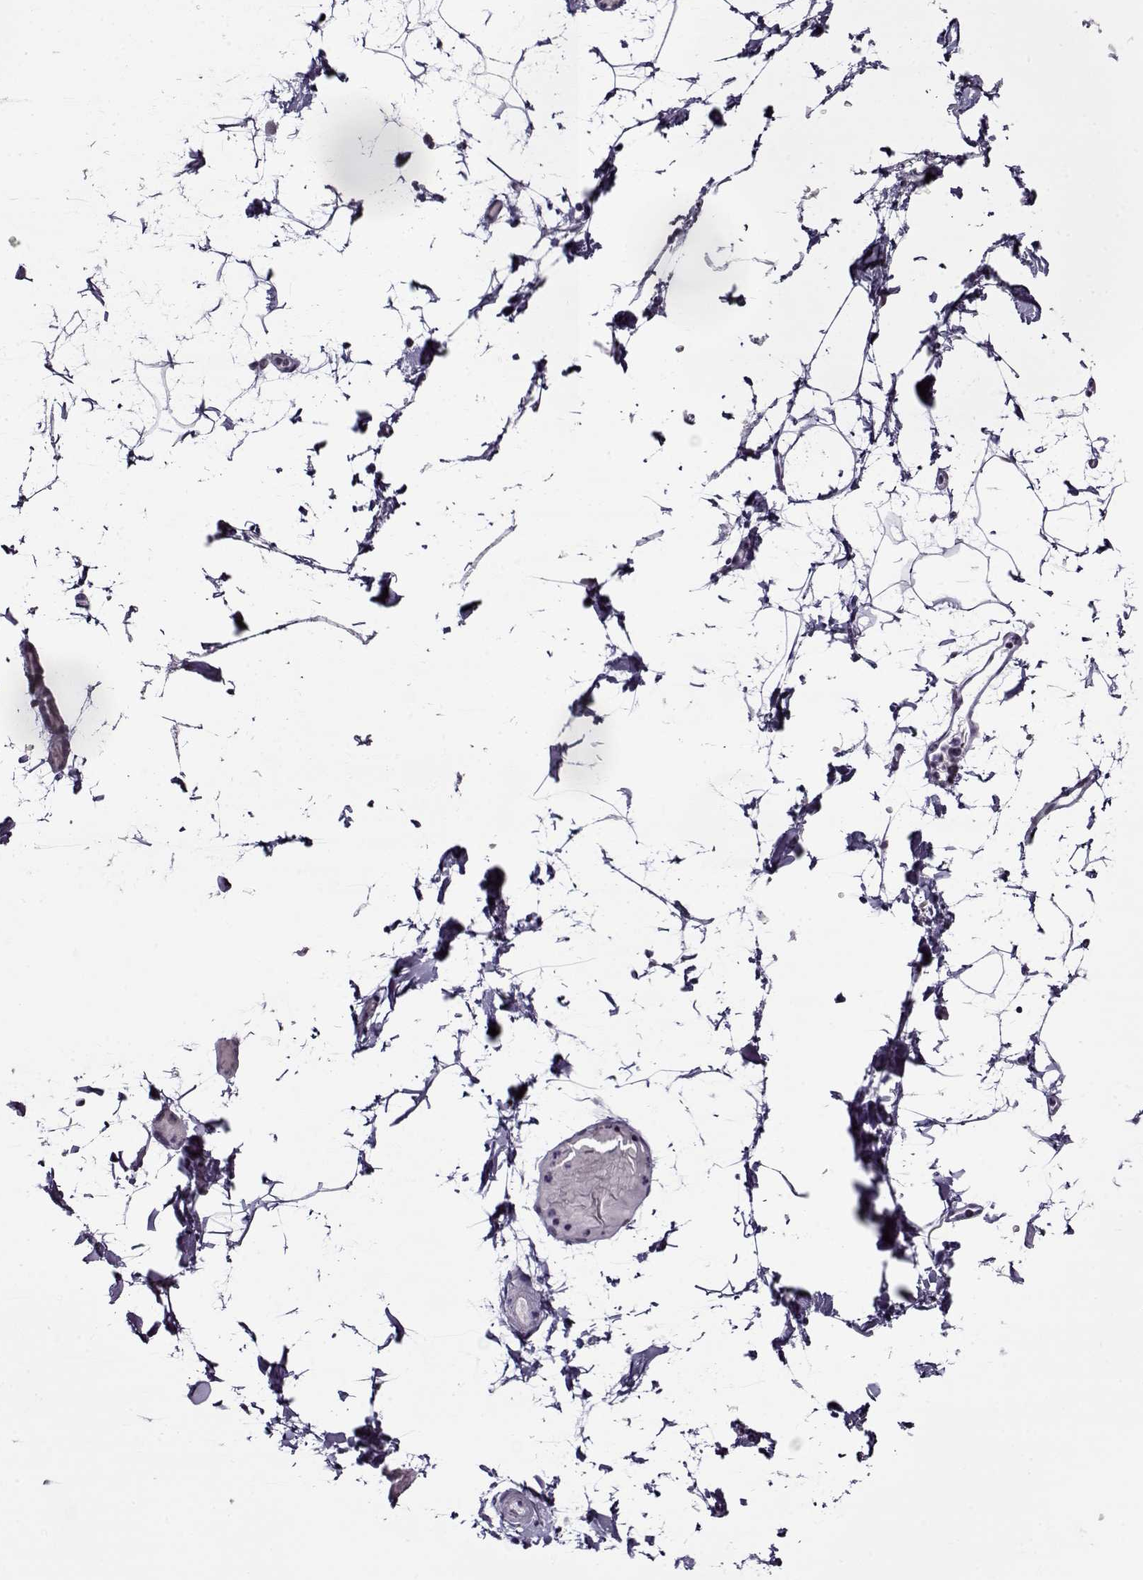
{"staining": {"intensity": "negative", "quantity": "none", "location": "none"}, "tissue": "adipose tissue", "cell_type": "Adipocytes", "image_type": "normal", "snomed": [{"axis": "morphology", "description": "Normal tissue, NOS"}, {"axis": "topography", "description": "Gallbladder"}, {"axis": "topography", "description": "Peripheral nerve tissue"}], "caption": "Immunohistochemistry (IHC) micrograph of unremarkable adipose tissue: human adipose tissue stained with DAB displays no significant protein positivity in adipocytes. (Brightfield microscopy of DAB (3,3'-diaminobenzidine) immunohistochemistry at high magnification).", "gene": "PRMT8", "patient": {"sex": "female", "age": 45}}